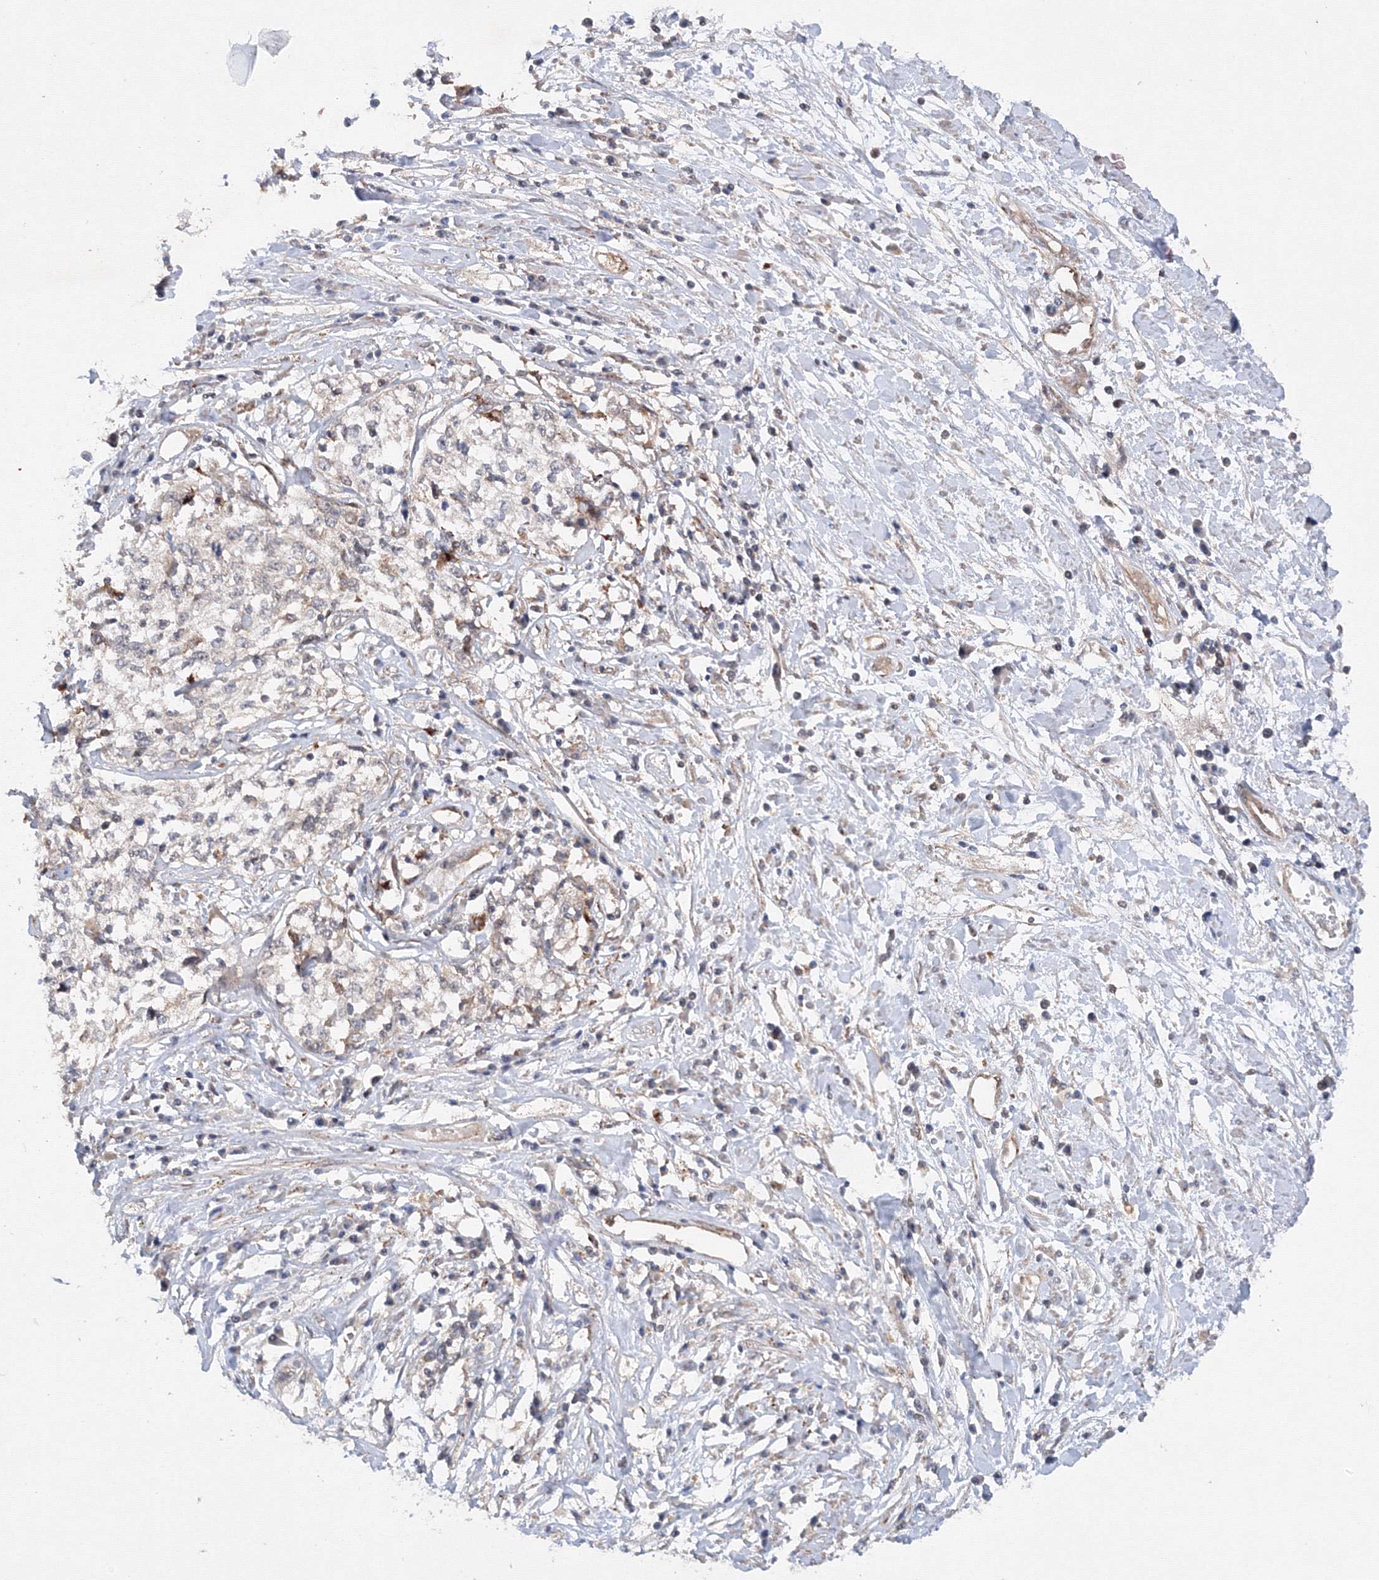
{"staining": {"intensity": "negative", "quantity": "none", "location": "none"}, "tissue": "cervical cancer", "cell_type": "Tumor cells", "image_type": "cancer", "snomed": [{"axis": "morphology", "description": "Squamous cell carcinoma, NOS"}, {"axis": "topography", "description": "Cervix"}], "caption": "IHC photomicrograph of squamous cell carcinoma (cervical) stained for a protein (brown), which reveals no expression in tumor cells. (Brightfield microscopy of DAB immunohistochemistry (IHC) at high magnification).", "gene": "DCTD", "patient": {"sex": "female", "age": 57}}